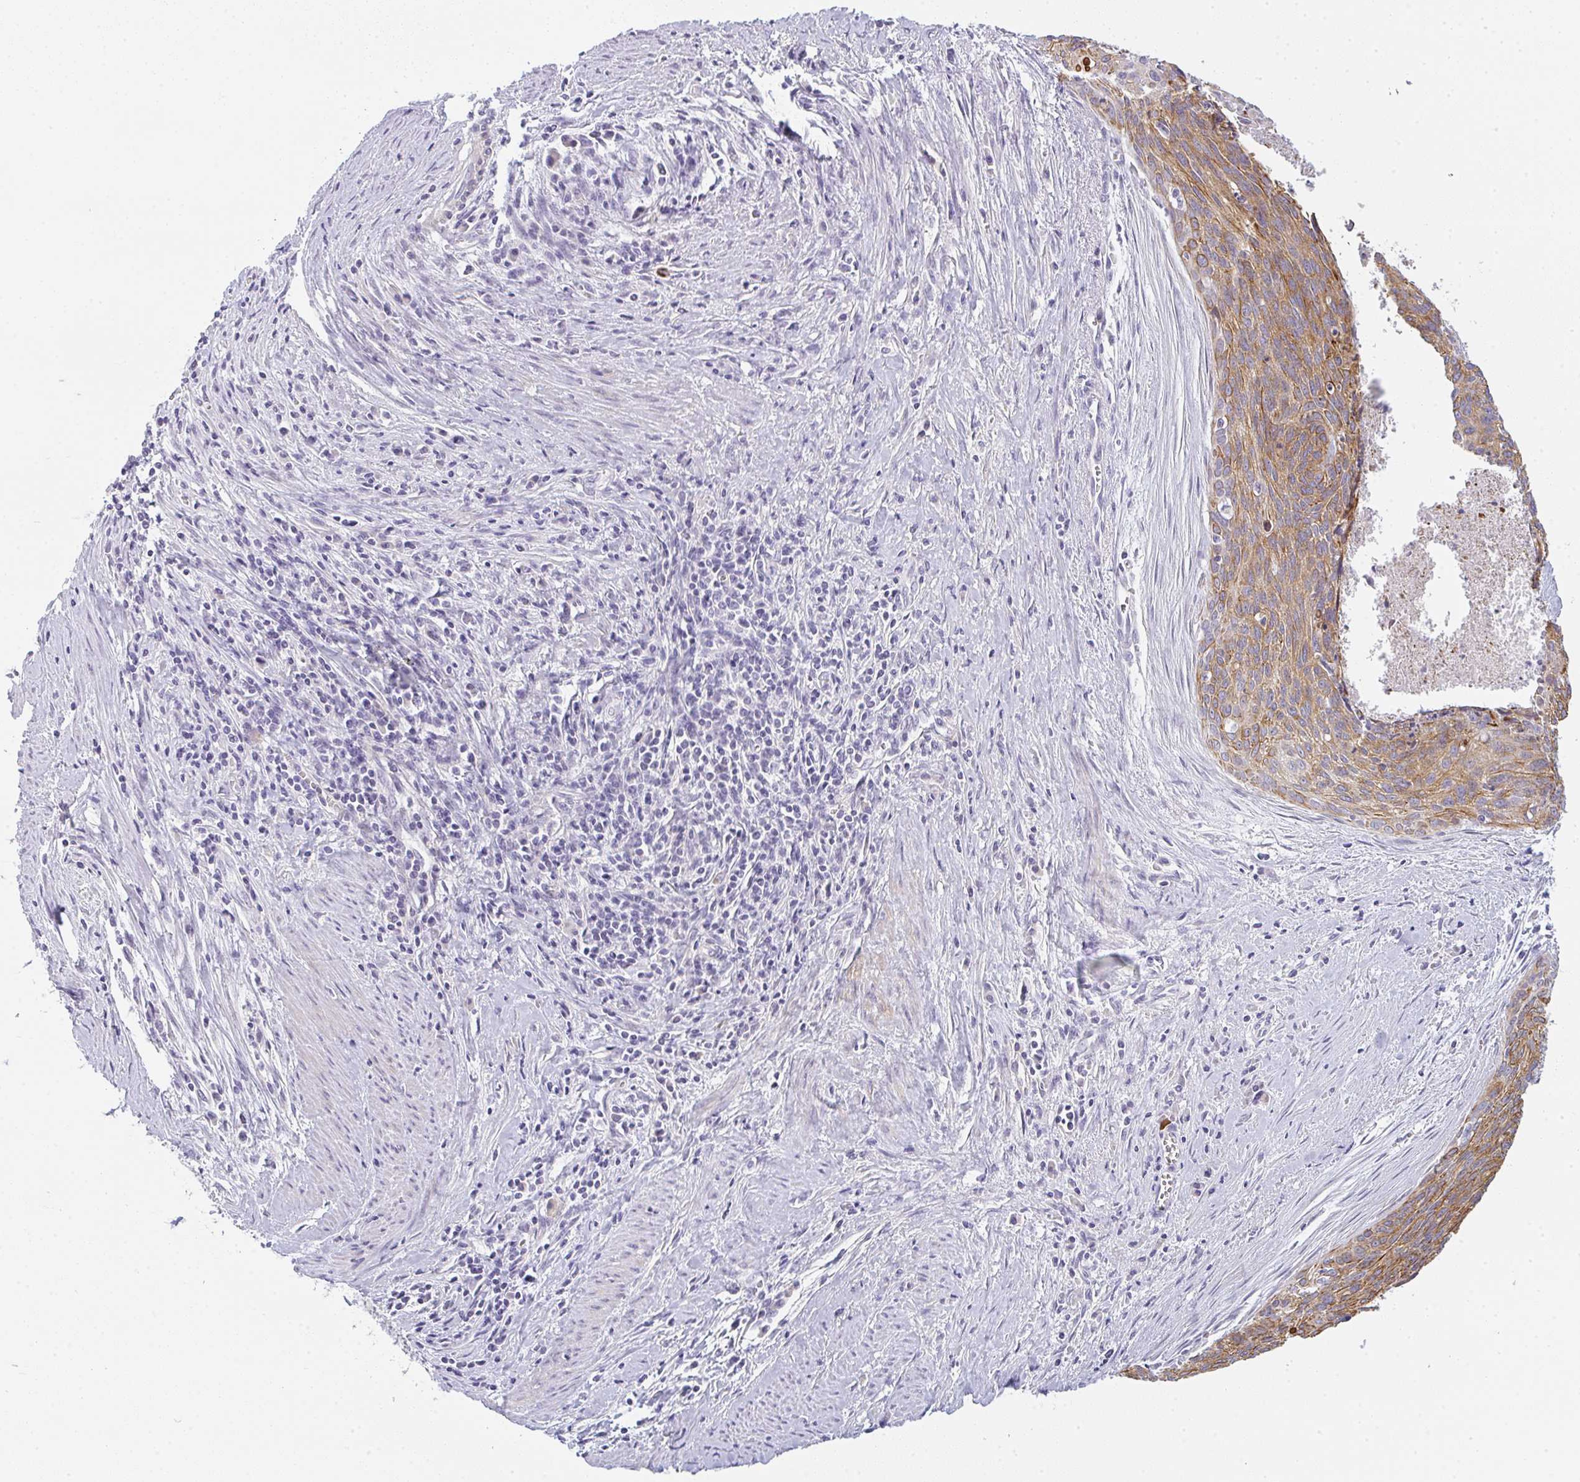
{"staining": {"intensity": "moderate", "quantity": ">75%", "location": "cytoplasmic/membranous"}, "tissue": "cervical cancer", "cell_type": "Tumor cells", "image_type": "cancer", "snomed": [{"axis": "morphology", "description": "Squamous cell carcinoma, NOS"}, {"axis": "topography", "description": "Cervix"}], "caption": "An image of human cervical squamous cell carcinoma stained for a protein exhibits moderate cytoplasmic/membranous brown staining in tumor cells.", "gene": "SIRPB2", "patient": {"sex": "female", "age": 55}}